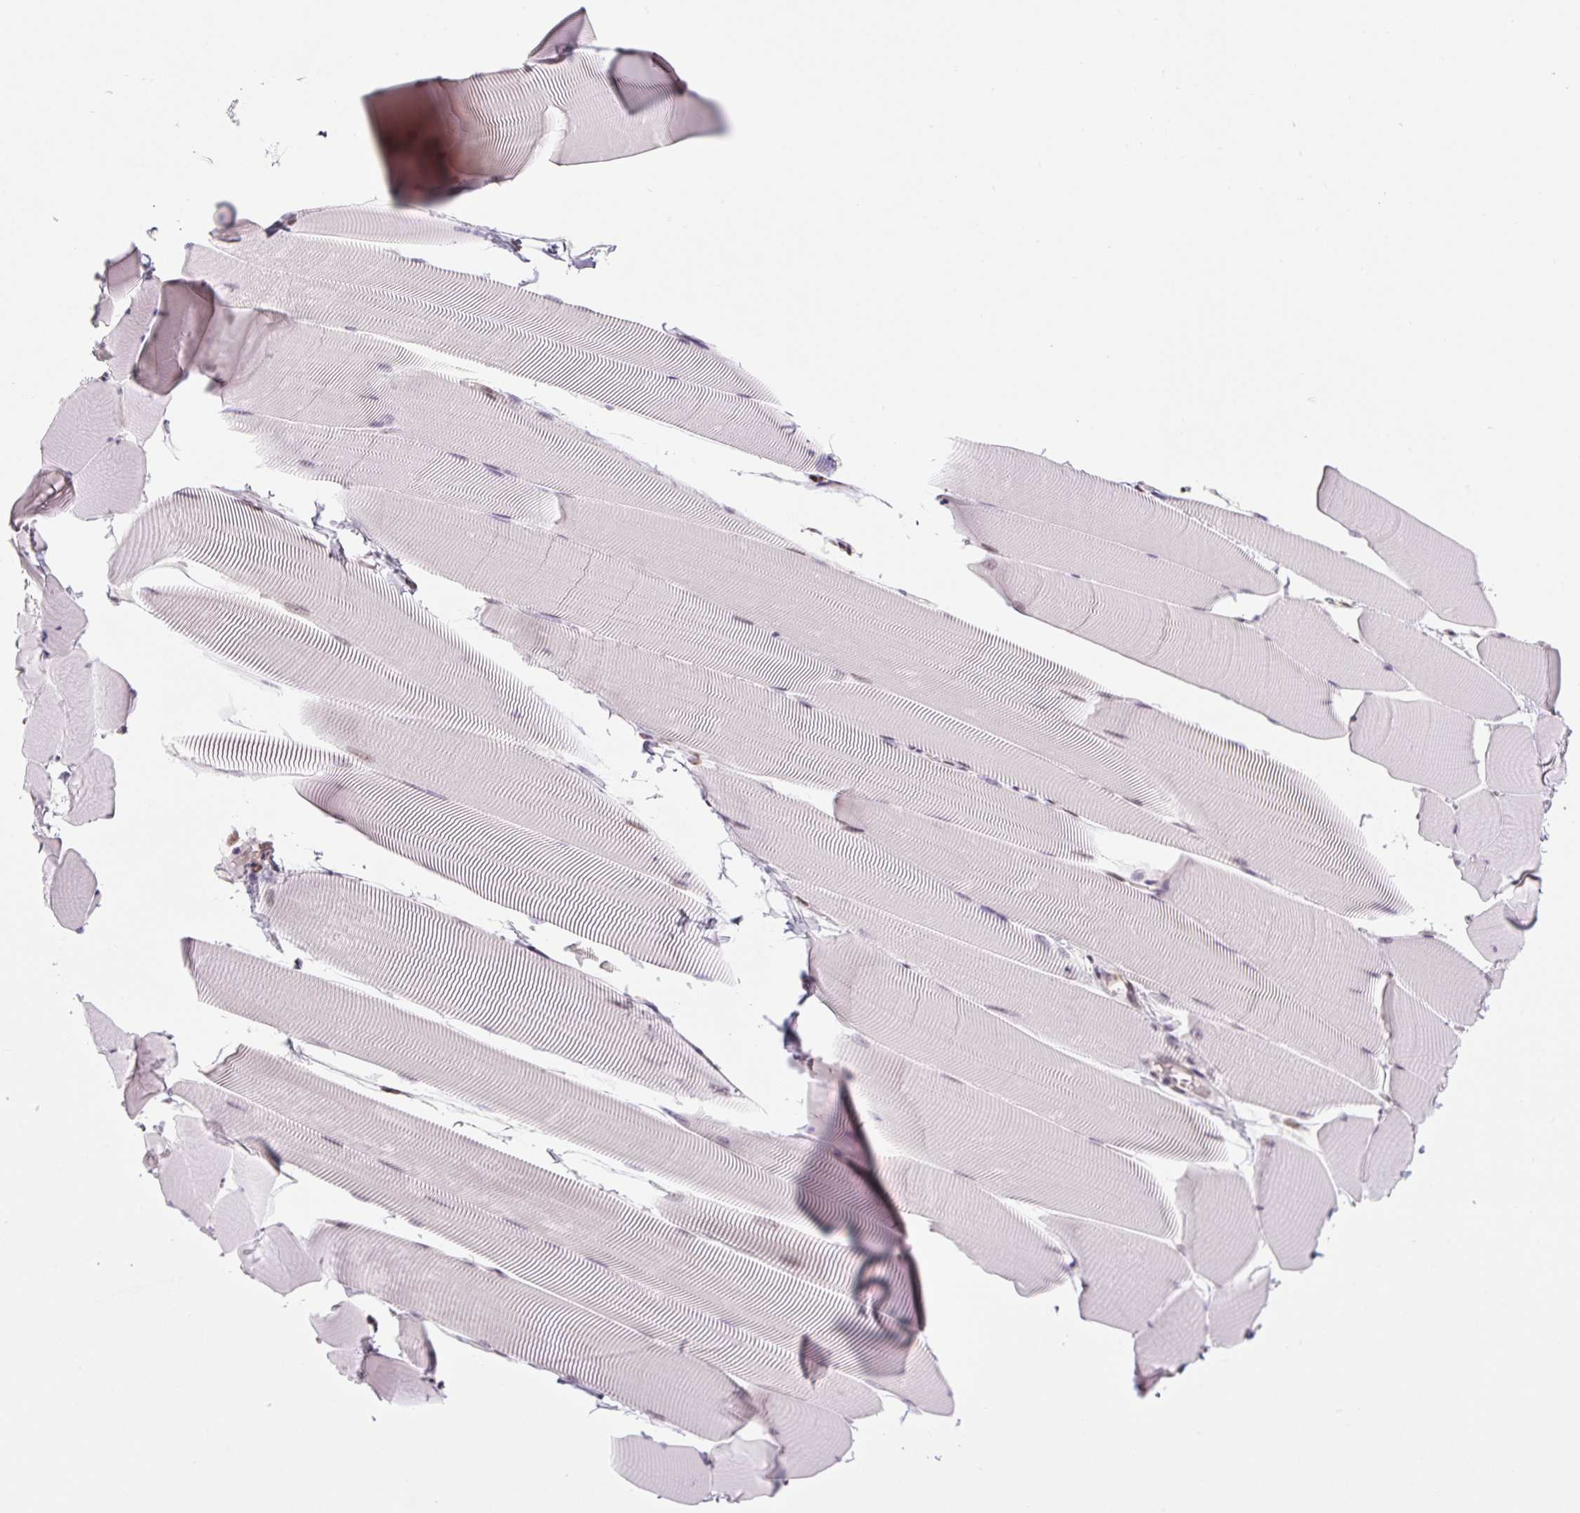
{"staining": {"intensity": "moderate", "quantity": "<25%", "location": "nuclear"}, "tissue": "skeletal muscle", "cell_type": "Myocytes", "image_type": "normal", "snomed": [{"axis": "morphology", "description": "Normal tissue, NOS"}, {"axis": "topography", "description": "Skeletal muscle"}], "caption": "Skeletal muscle stained with a brown dye reveals moderate nuclear positive positivity in about <25% of myocytes.", "gene": "TCFL5", "patient": {"sex": "male", "age": 25}}